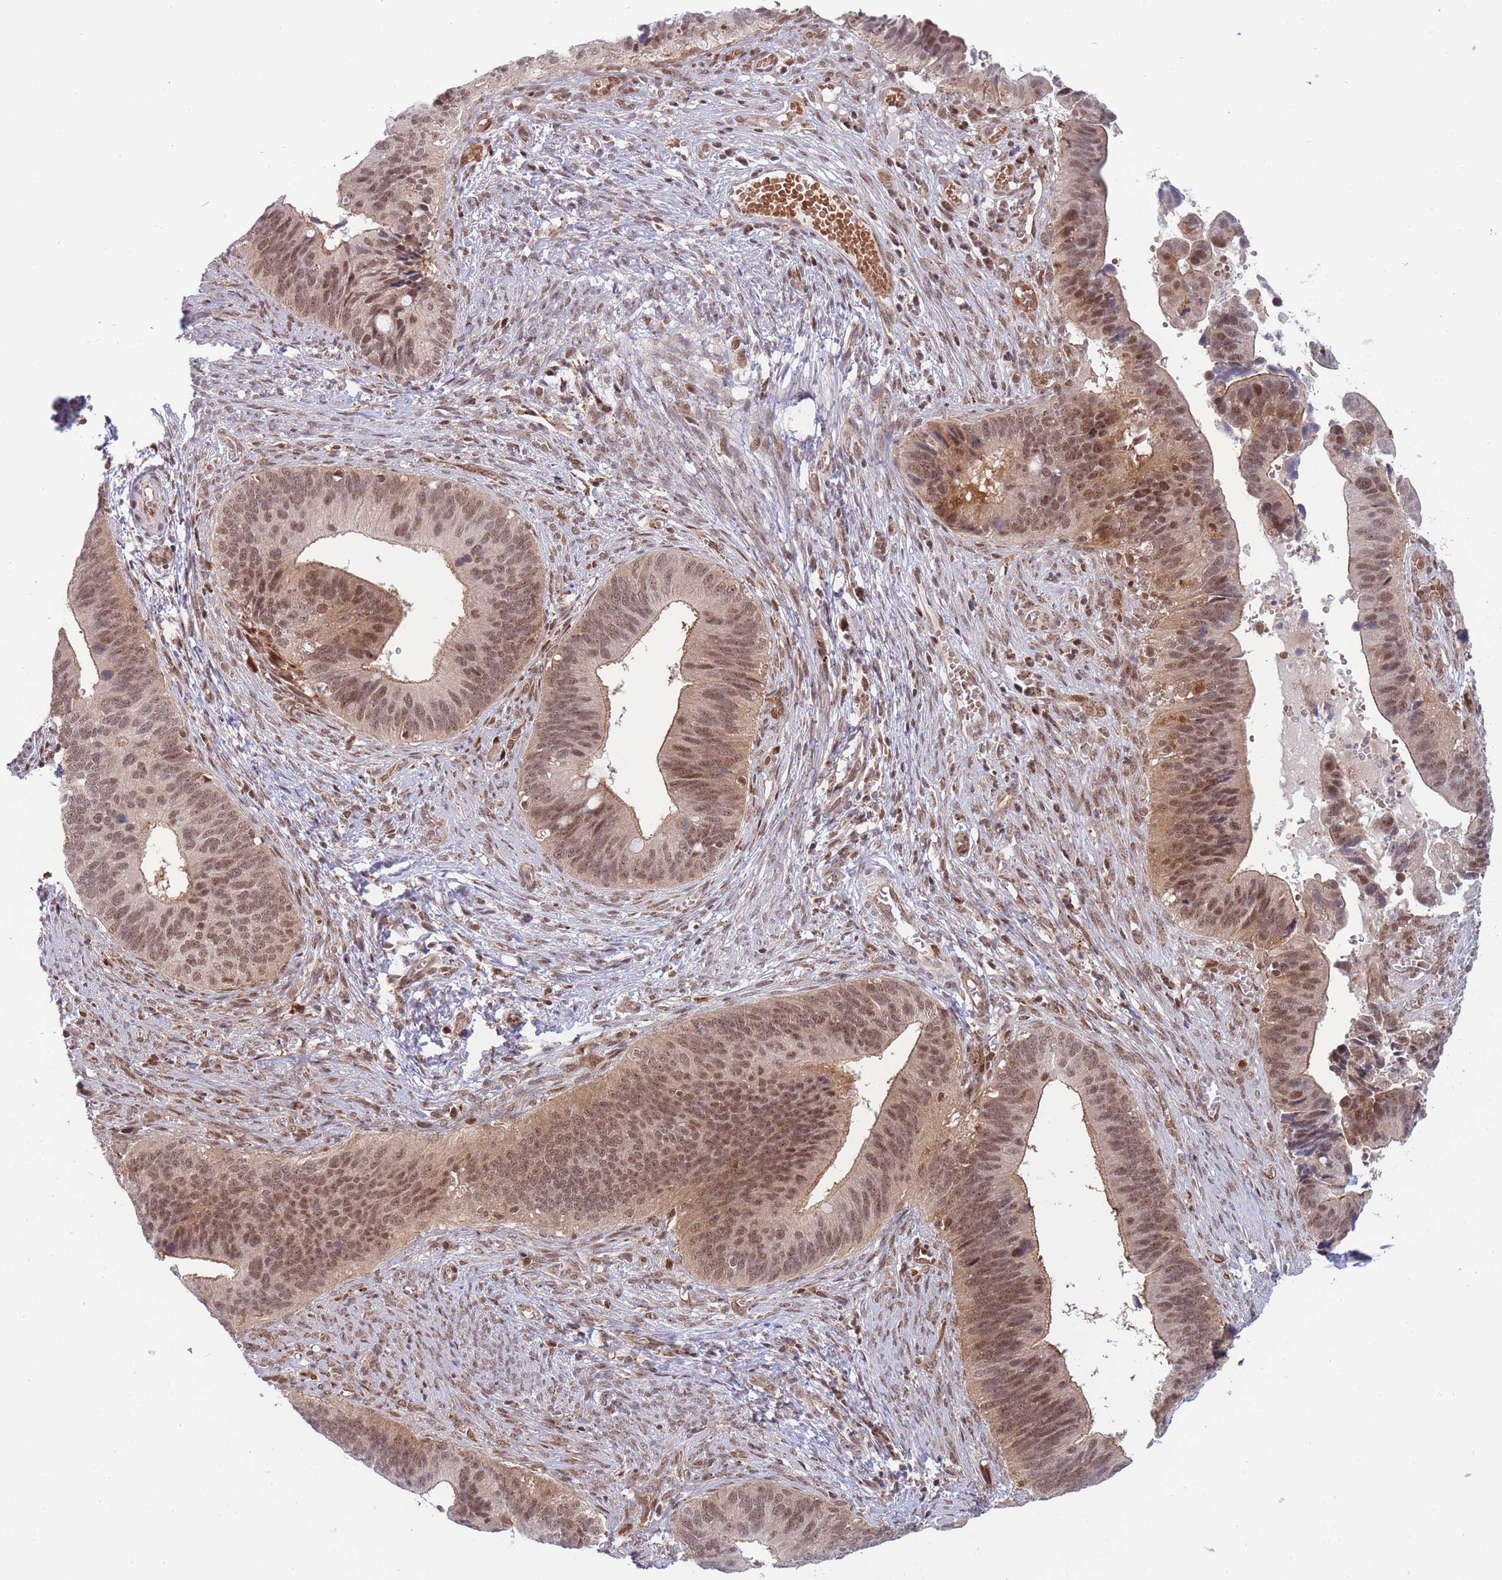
{"staining": {"intensity": "moderate", "quantity": ">75%", "location": "cytoplasmic/membranous,nuclear"}, "tissue": "cervical cancer", "cell_type": "Tumor cells", "image_type": "cancer", "snomed": [{"axis": "morphology", "description": "Adenocarcinoma, NOS"}, {"axis": "topography", "description": "Cervix"}], "caption": "Protein expression analysis of cervical adenocarcinoma reveals moderate cytoplasmic/membranous and nuclear positivity in approximately >75% of tumor cells.", "gene": "BOD1L1", "patient": {"sex": "female", "age": 42}}